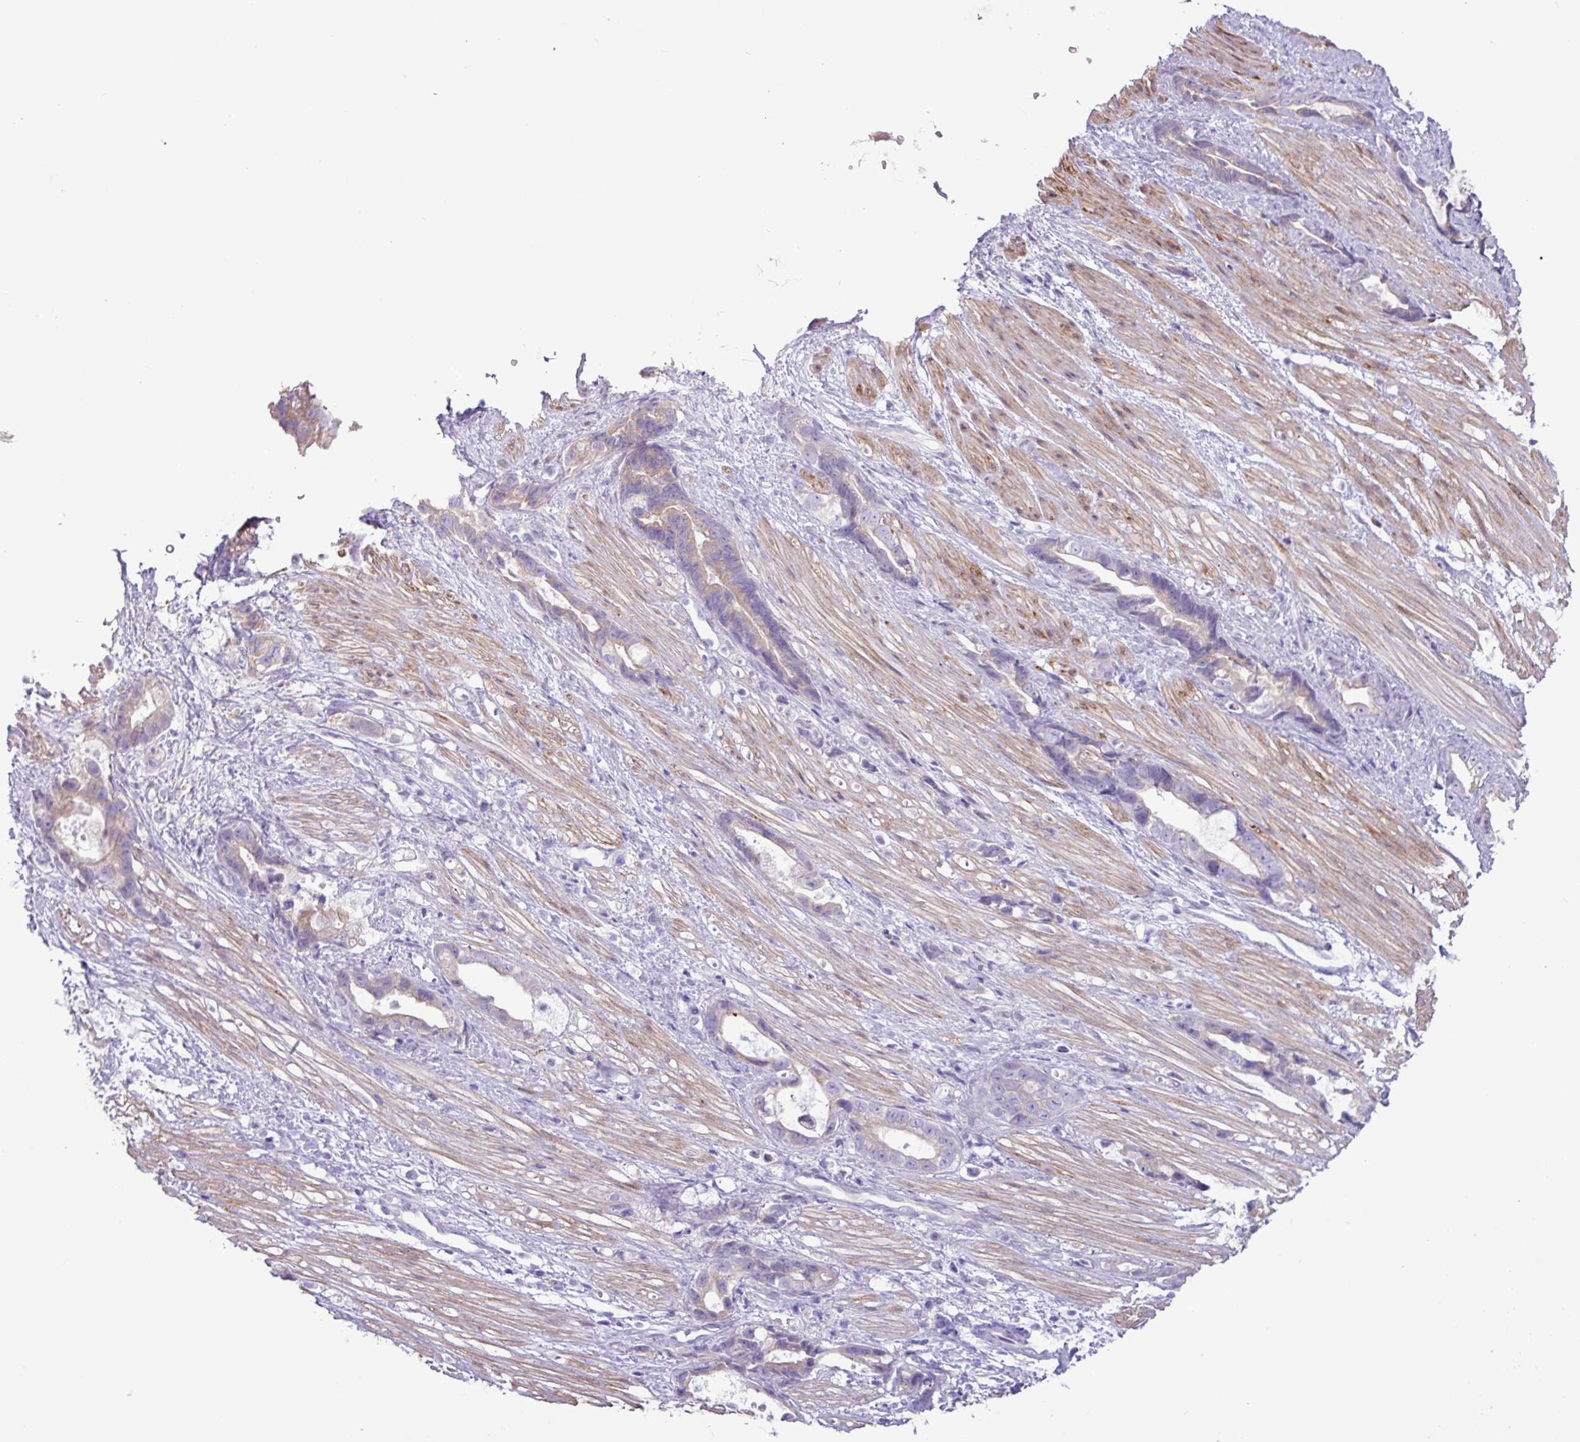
{"staining": {"intensity": "weak", "quantity": "<25%", "location": "cytoplasmic/membranous"}, "tissue": "stomach cancer", "cell_type": "Tumor cells", "image_type": "cancer", "snomed": [{"axis": "morphology", "description": "Adenocarcinoma, NOS"}, {"axis": "topography", "description": "Stomach"}], "caption": "IHC histopathology image of neoplastic tissue: human stomach cancer stained with DAB reveals no significant protein staining in tumor cells. (IHC, brightfield microscopy, high magnification).", "gene": "SLC38A1", "patient": {"sex": "male", "age": 55}}